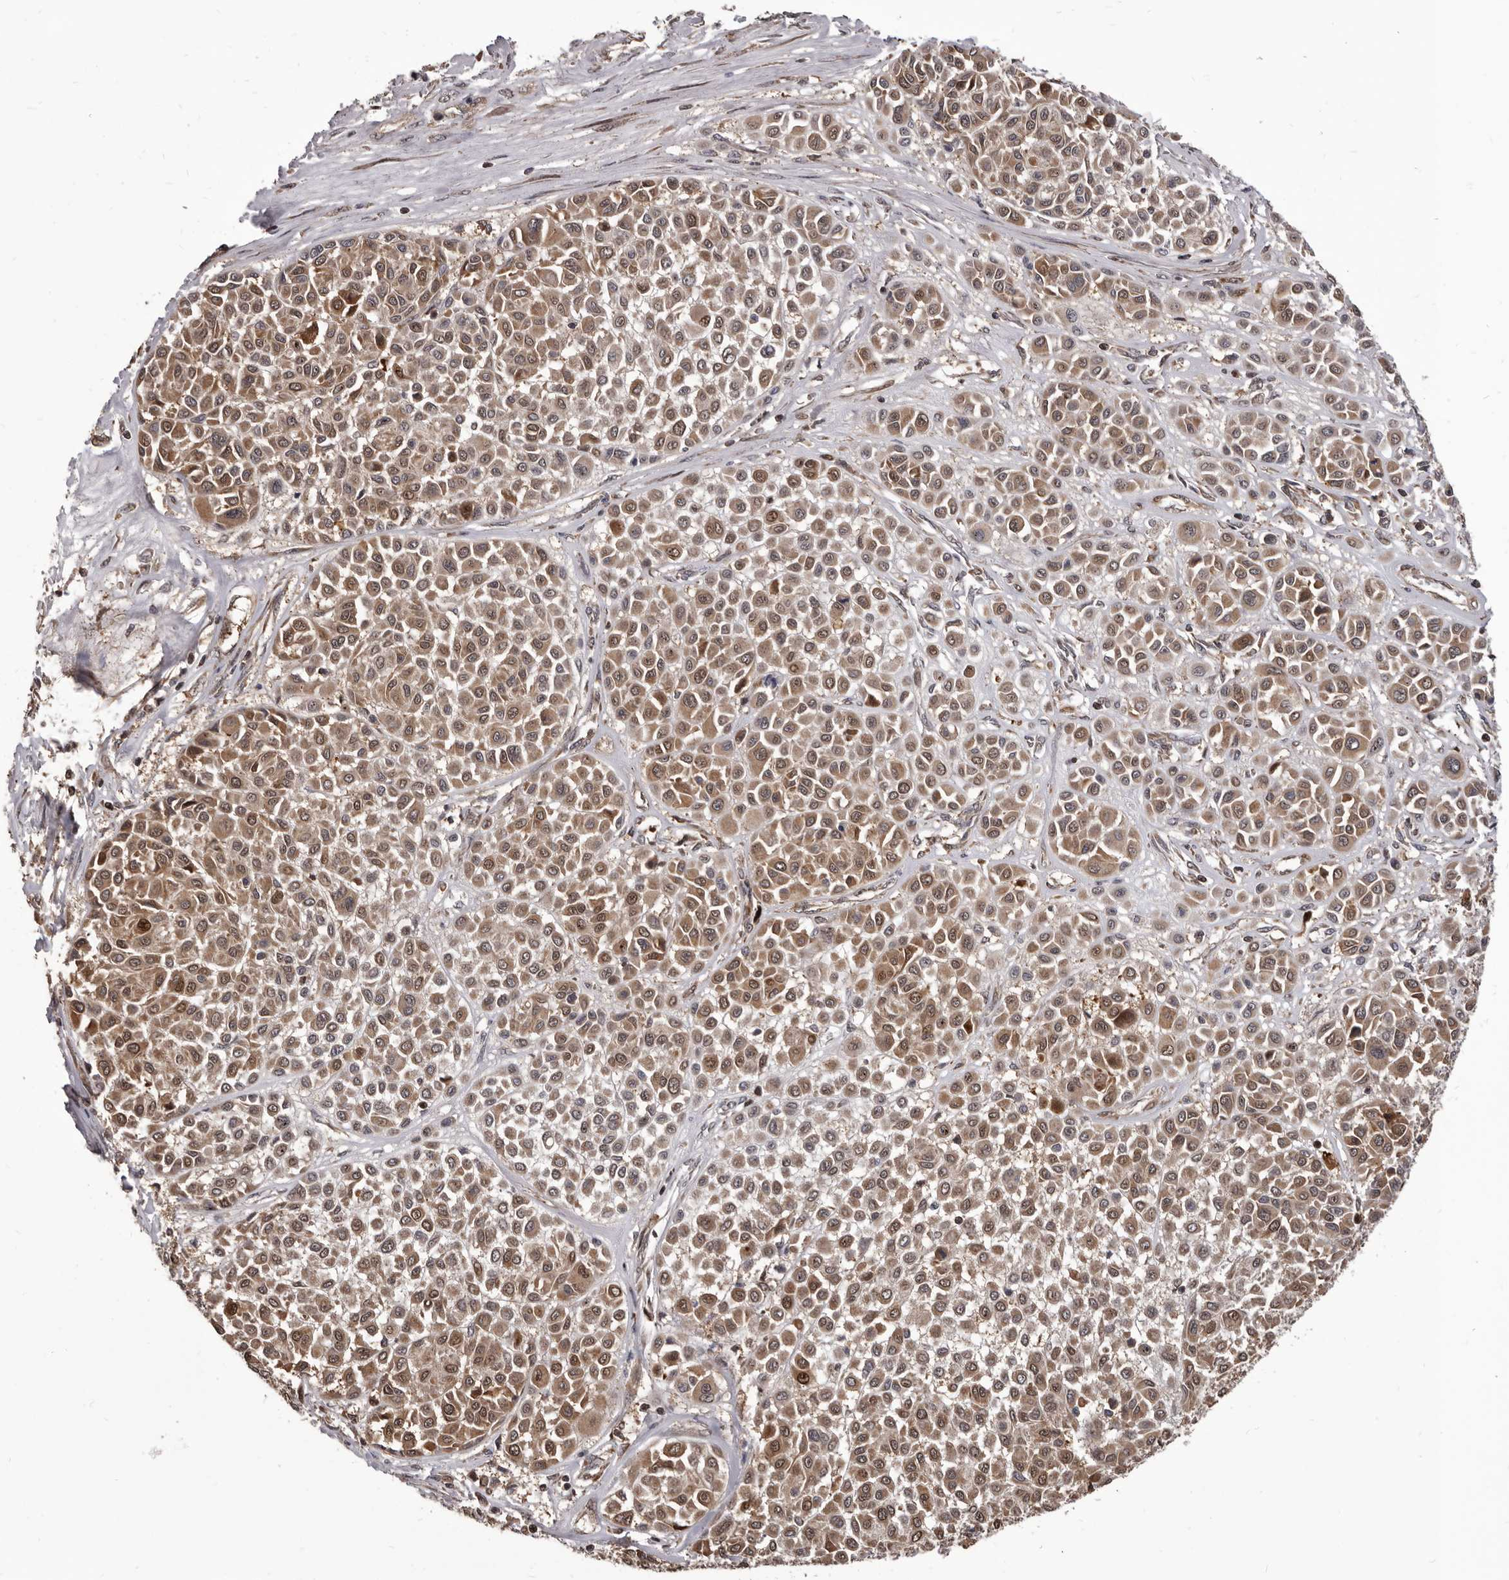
{"staining": {"intensity": "moderate", "quantity": ">75%", "location": "cytoplasmic/membranous"}, "tissue": "melanoma", "cell_type": "Tumor cells", "image_type": "cancer", "snomed": [{"axis": "morphology", "description": "Malignant melanoma, Metastatic site"}, {"axis": "topography", "description": "Soft tissue"}], "caption": "Immunohistochemical staining of melanoma displays moderate cytoplasmic/membranous protein positivity in about >75% of tumor cells.", "gene": "MAP3K14", "patient": {"sex": "male", "age": 41}}